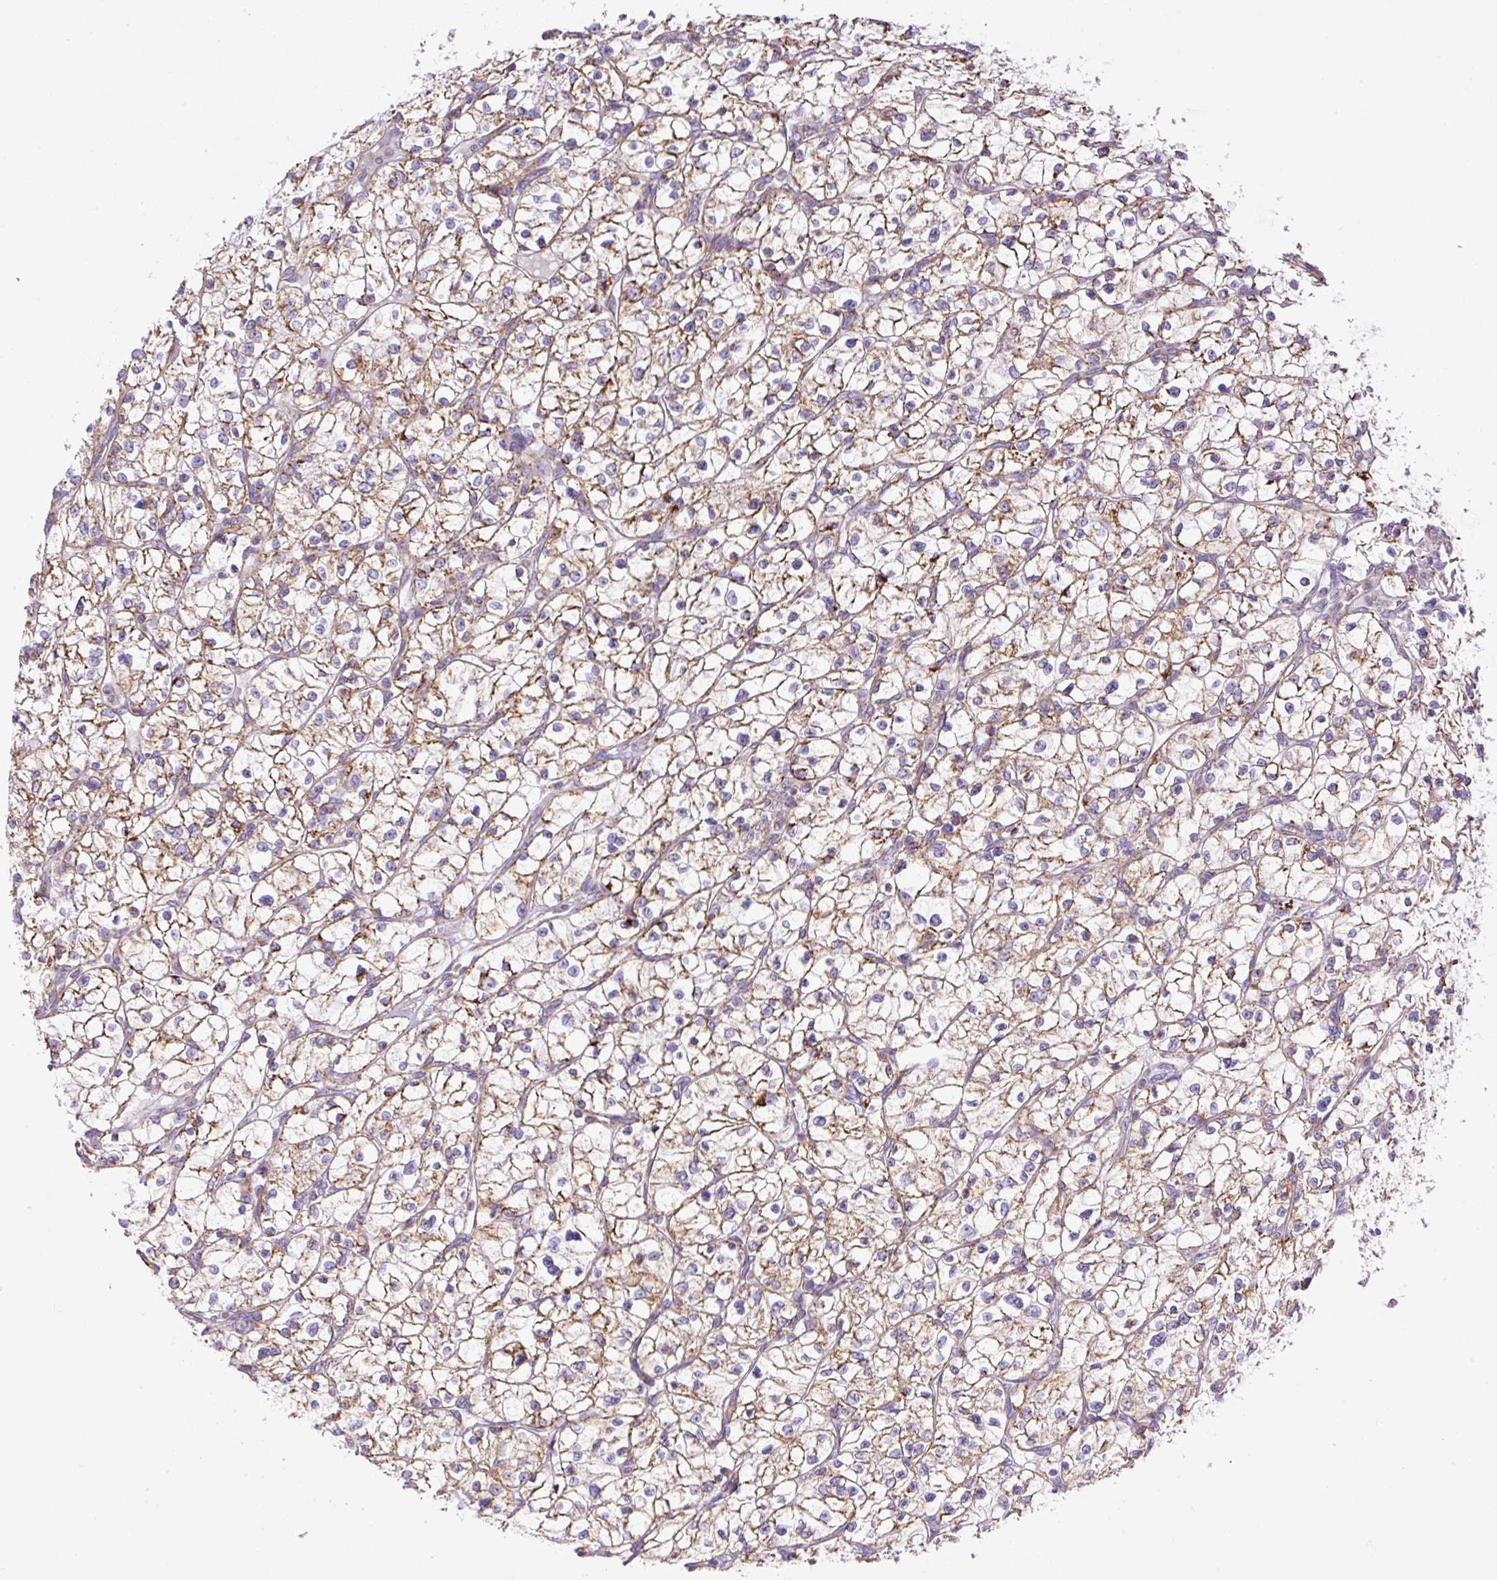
{"staining": {"intensity": "weak", "quantity": "25%-75%", "location": "cytoplasmic/membranous"}, "tissue": "renal cancer", "cell_type": "Tumor cells", "image_type": "cancer", "snomed": [{"axis": "morphology", "description": "Adenocarcinoma, NOS"}, {"axis": "topography", "description": "Kidney"}], "caption": "Immunohistochemical staining of human adenocarcinoma (renal) demonstrates weak cytoplasmic/membranous protein staining in approximately 25%-75% of tumor cells. The protein of interest is stained brown, and the nuclei are stained in blue (DAB (3,3'-diaminobenzidine) IHC with brightfield microscopy, high magnification).", "gene": "NF1", "patient": {"sex": "female", "age": 64}}